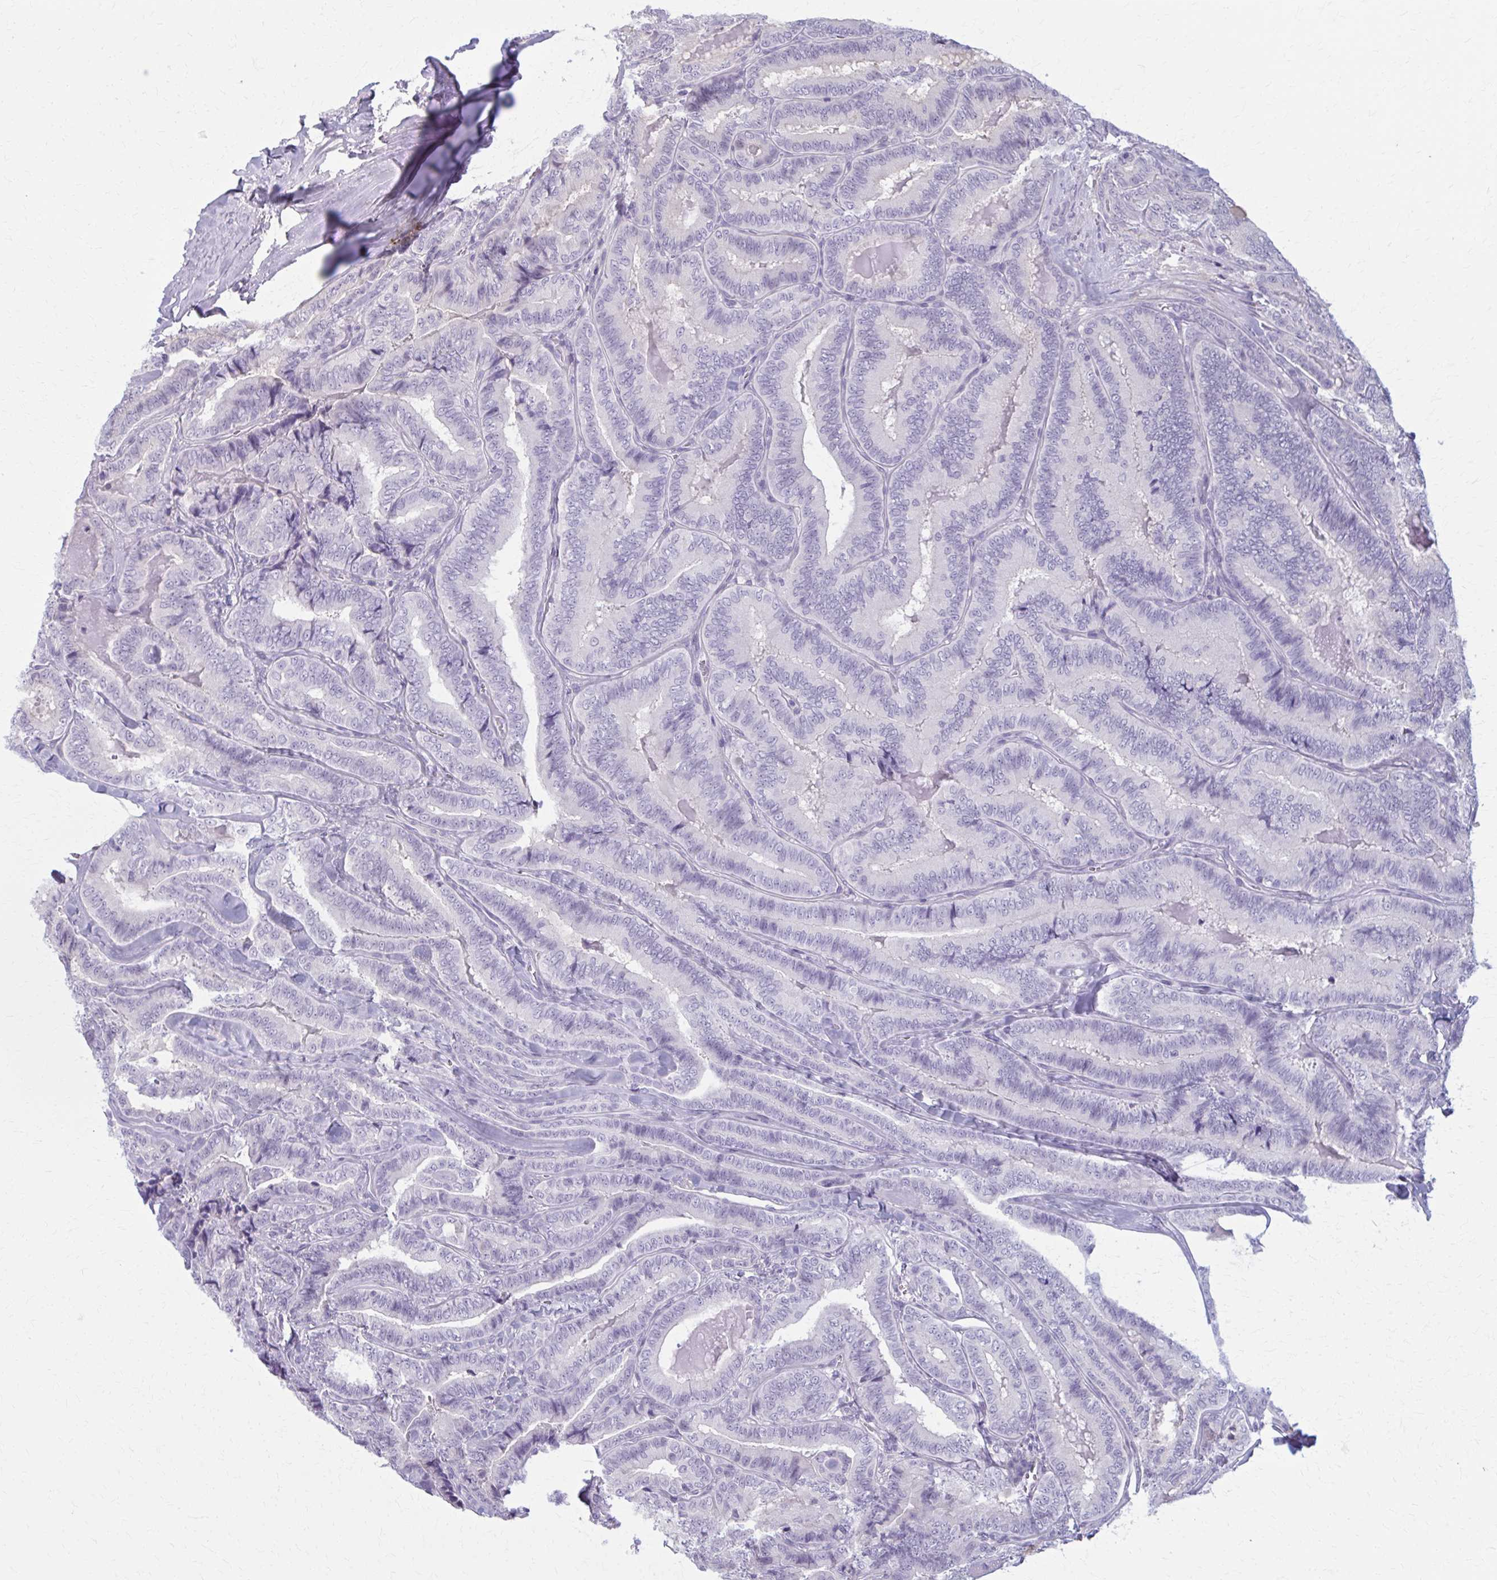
{"staining": {"intensity": "negative", "quantity": "none", "location": "none"}, "tissue": "thyroid cancer", "cell_type": "Tumor cells", "image_type": "cancer", "snomed": [{"axis": "morphology", "description": "Papillary adenocarcinoma, NOS"}, {"axis": "topography", "description": "Thyroid gland"}], "caption": "Thyroid papillary adenocarcinoma was stained to show a protein in brown. There is no significant positivity in tumor cells.", "gene": "NUMBL", "patient": {"sex": "male", "age": 61}}